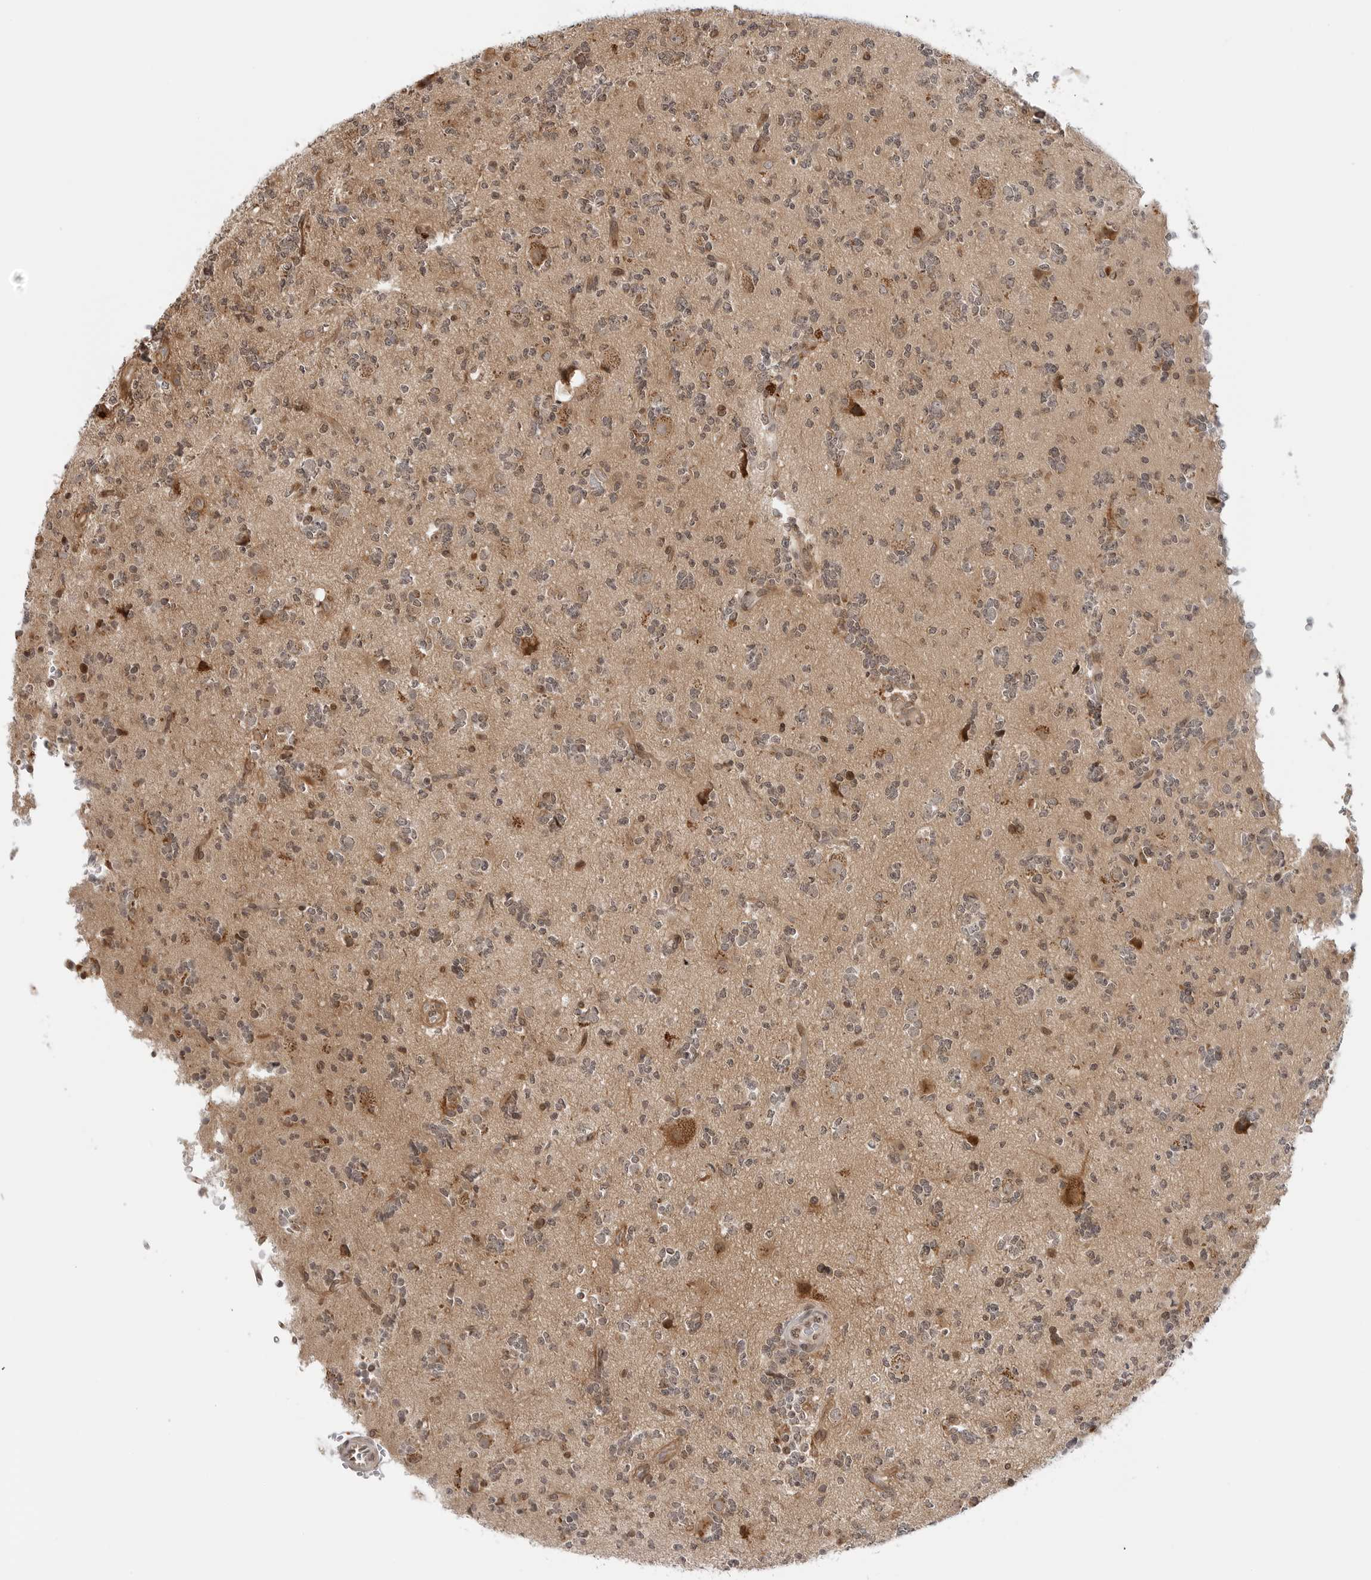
{"staining": {"intensity": "weak", "quantity": "25%-75%", "location": "cytoplasmic/membranous"}, "tissue": "glioma", "cell_type": "Tumor cells", "image_type": "cancer", "snomed": [{"axis": "morphology", "description": "Glioma, malignant, High grade"}, {"axis": "topography", "description": "Brain"}], "caption": "Protein expression analysis of high-grade glioma (malignant) reveals weak cytoplasmic/membranous positivity in approximately 25%-75% of tumor cells.", "gene": "TIPRL", "patient": {"sex": "female", "age": 62}}